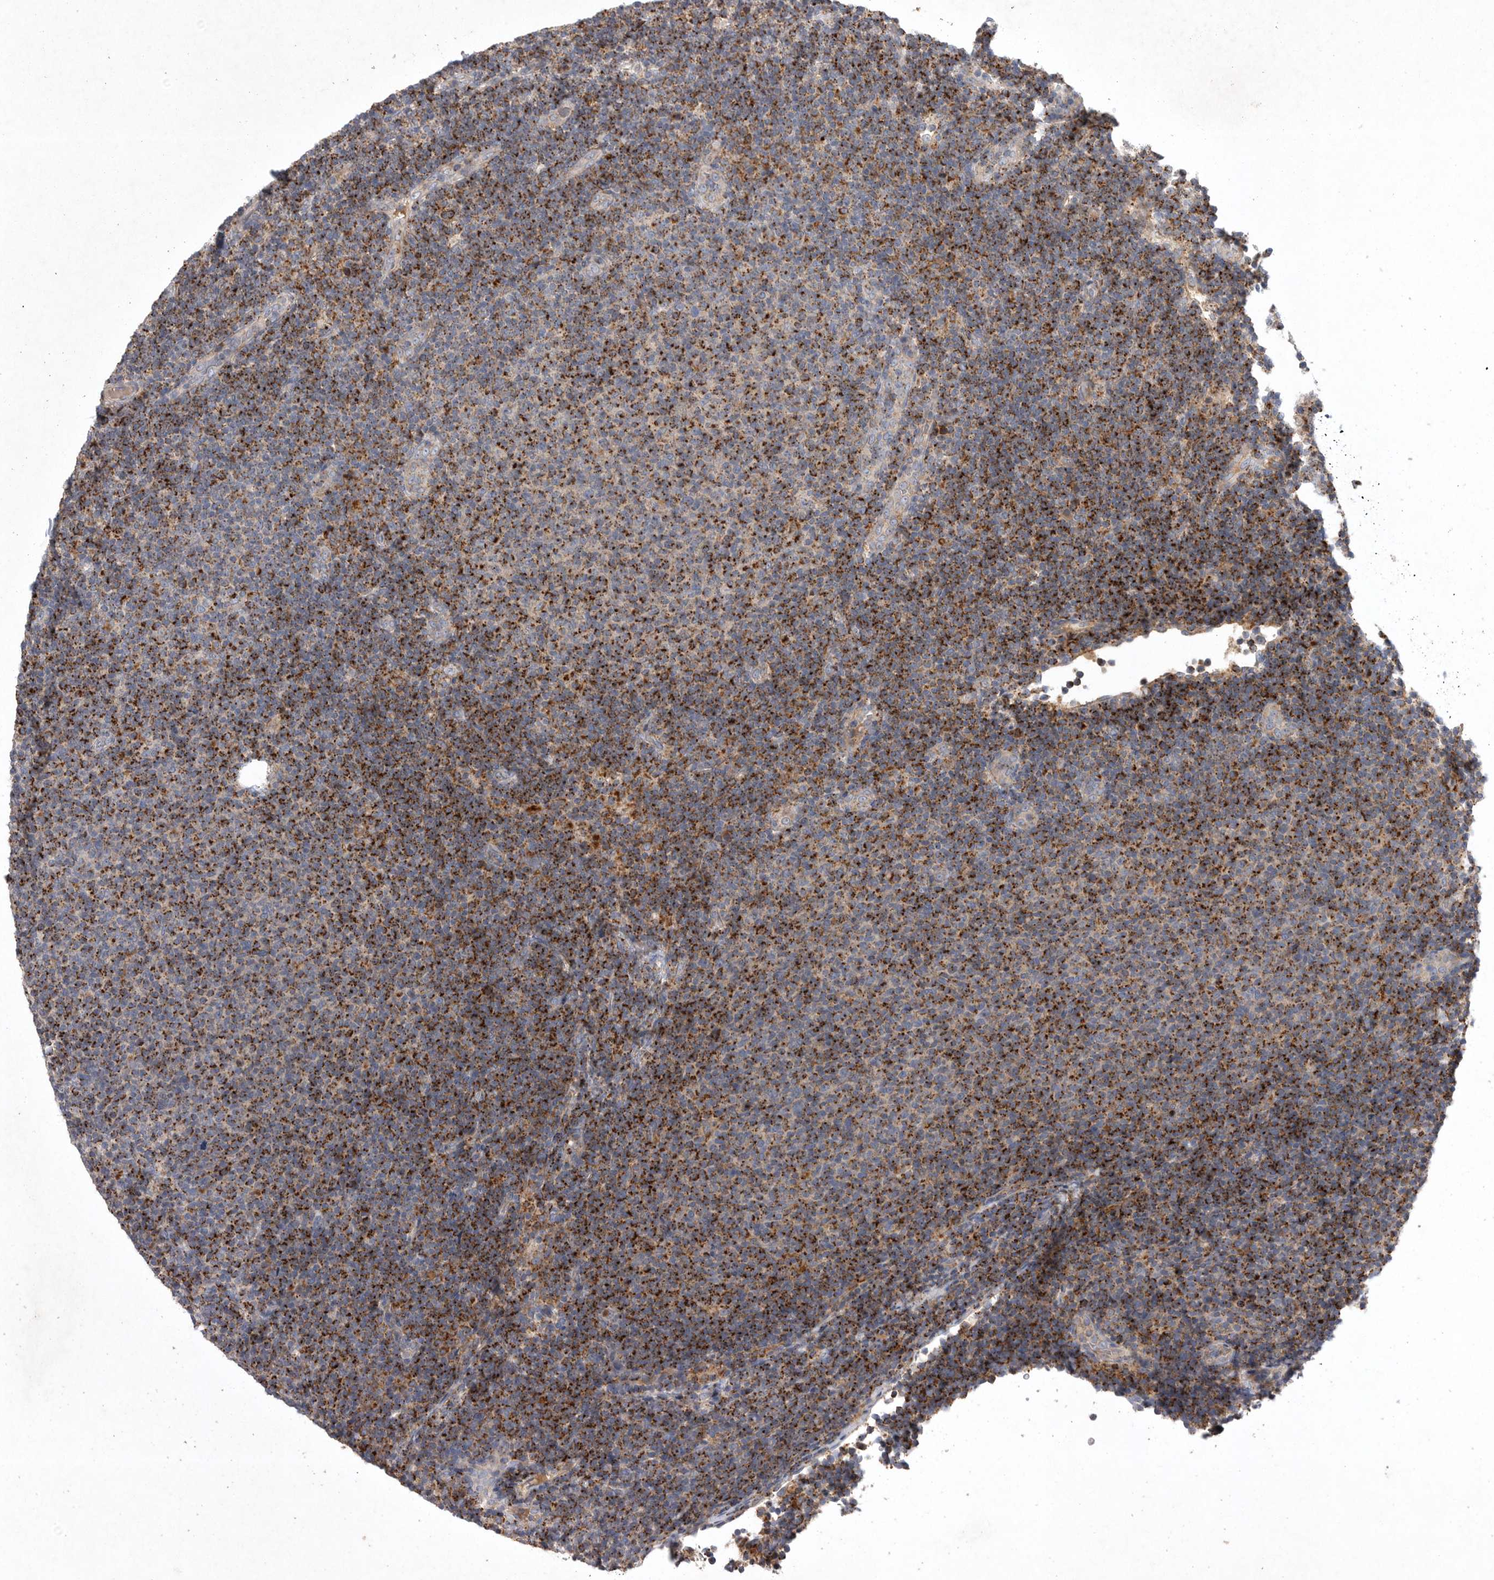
{"staining": {"intensity": "strong", "quantity": ">75%", "location": "cytoplasmic/membranous"}, "tissue": "lymphoma", "cell_type": "Tumor cells", "image_type": "cancer", "snomed": [{"axis": "morphology", "description": "Malignant lymphoma, non-Hodgkin's type, Low grade"}, {"axis": "topography", "description": "Lymph node"}], "caption": "There is high levels of strong cytoplasmic/membranous staining in tumor cells of lymphoma, as demonstrated by immunohistochemical staining (brown color).", "gene": "LAMTOR3", "patient": {"sex": "male", "age": 66}}